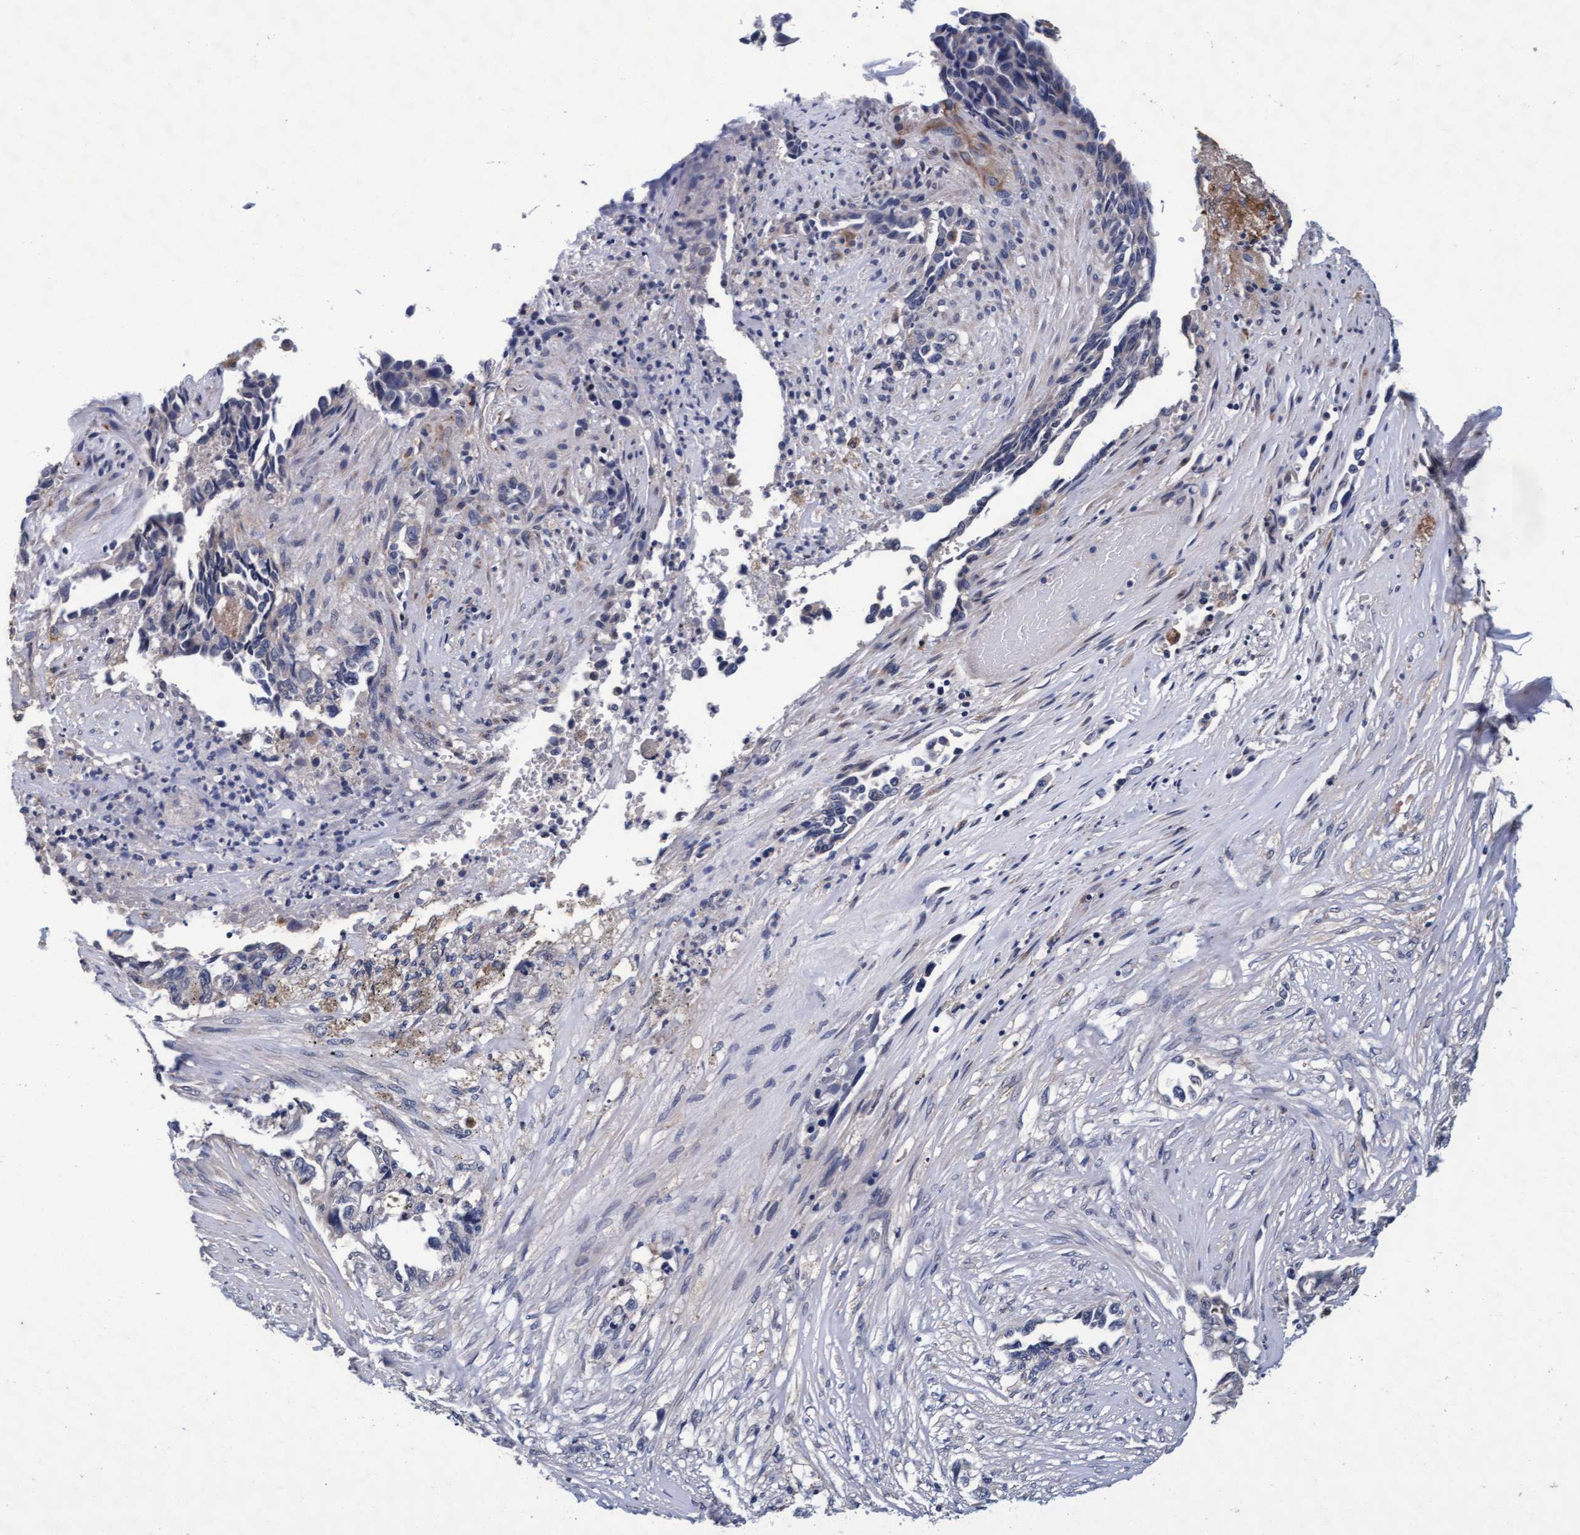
{"staining": {"intensity": "negative", "quantity": "none", "location": "none"}, "tissue": "lung cancer", "cell_type": "Tumor cells", "image_type": "cancer", "snomed": [{"axis": "morphology", "description": "Adenocarcinoma, NOS"}, {"axis": "topography", "description": "Lung"}], "caption": "The IHC histopathology image has no significant staining in tumor cells of lung cancer (adenocarcinoma) tissue. (DAB (3,3'-diaminobenzidine) immunohistochemistry (IHC) visualized using brightfield microscopy, high magnification).", "gene": "CPQ", "patient": {"sex": "female", "age": 51}}